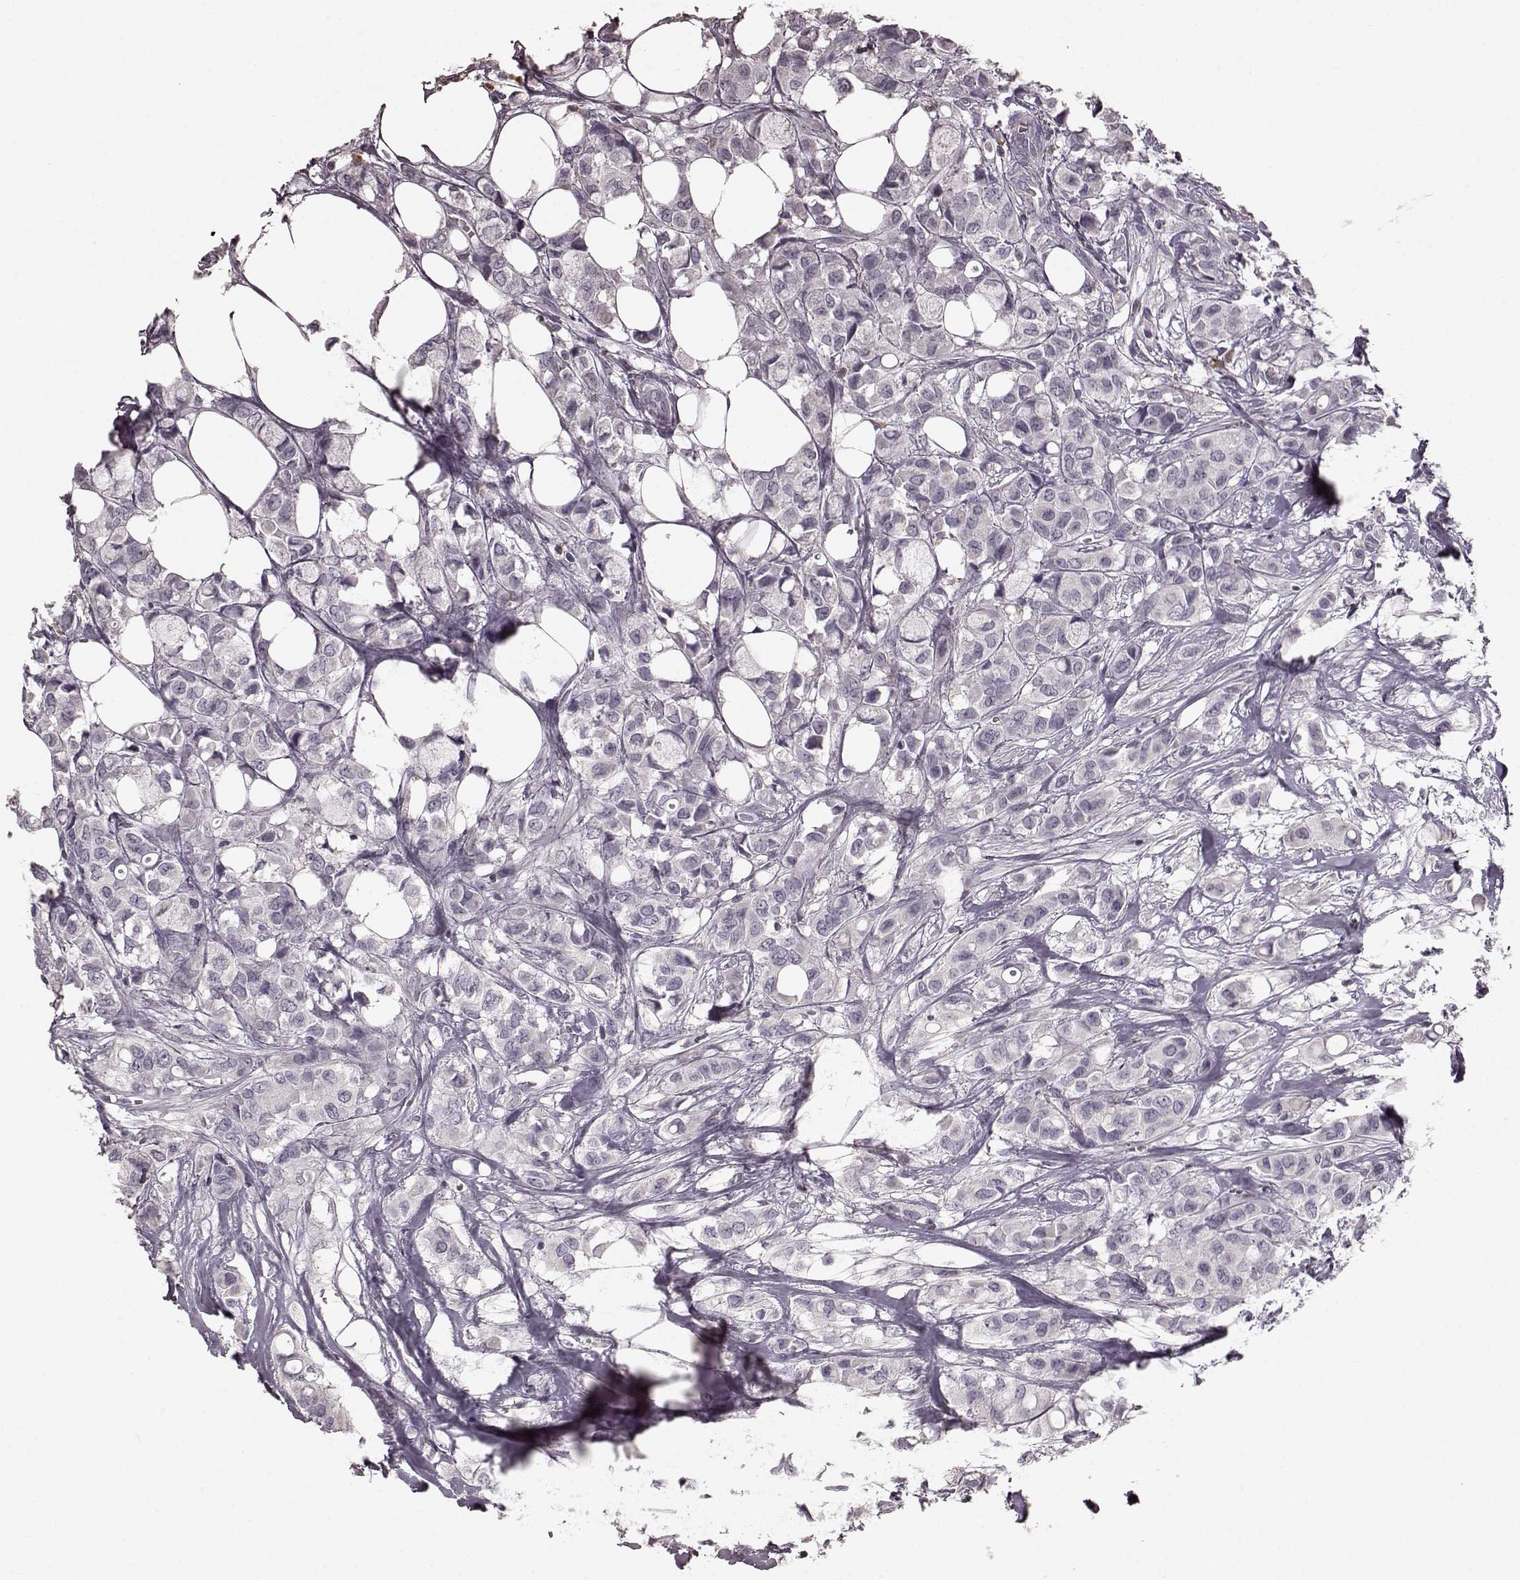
{"staining": {"intensity": "negative", "quantity": "none", "location": "none"}, "tissue": "breast cancer", "cell_type": "Tumor cells", "image_type": "cancer", "snomed": [{"axis": "morphology", "description": "Duct carcinoma"}, {"axis": "topography", "description": "Breast"}], "caption": "An immunohistochemistry photomicrograph of breast cancer is shown. There is no staining in tumor cells of breast cancer.", "gene": "CD28", "patient": {"sex": "female", "age": 85}}